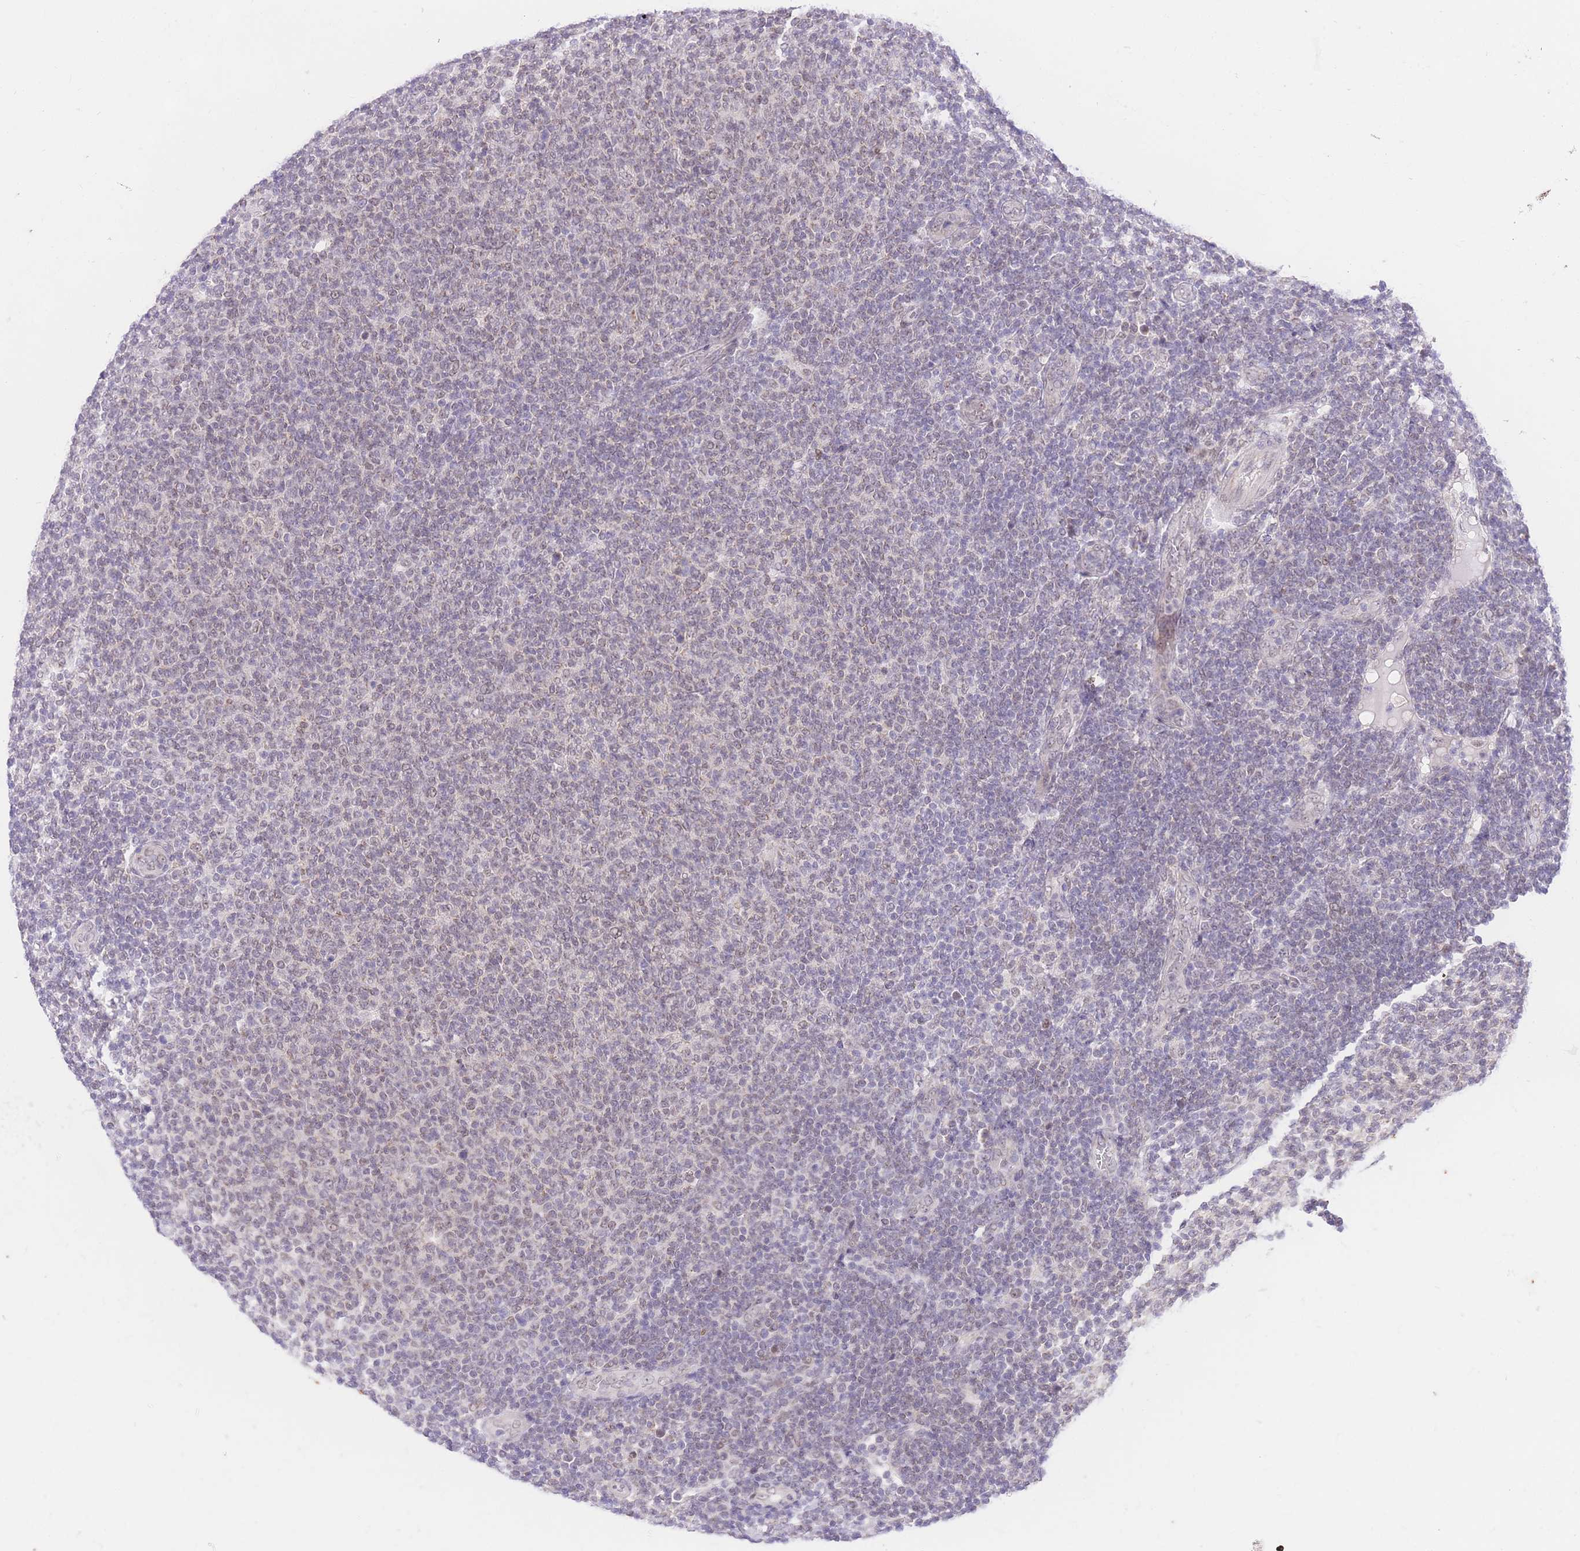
{"staining": {"intensity": "weak", "quantity": ">75%", "location": "nuclear"}, "tissue": "lymphoma", "cell_type": "Tumor cells", "image_type": "cancer", "snomed": [{"axis": "morphology", "description": "Malignant lymphoma, non-Hodgkin's type, Low grade"}, {"axis": "topography", "description": "Lymph node"}], "caption": "Lymphoma stained with immunohistochemistry displays weak nuclear expression in about >75% of tumor cells.", "gene": "UBXN7", "patient": {"sex": "male", "age": 66}}